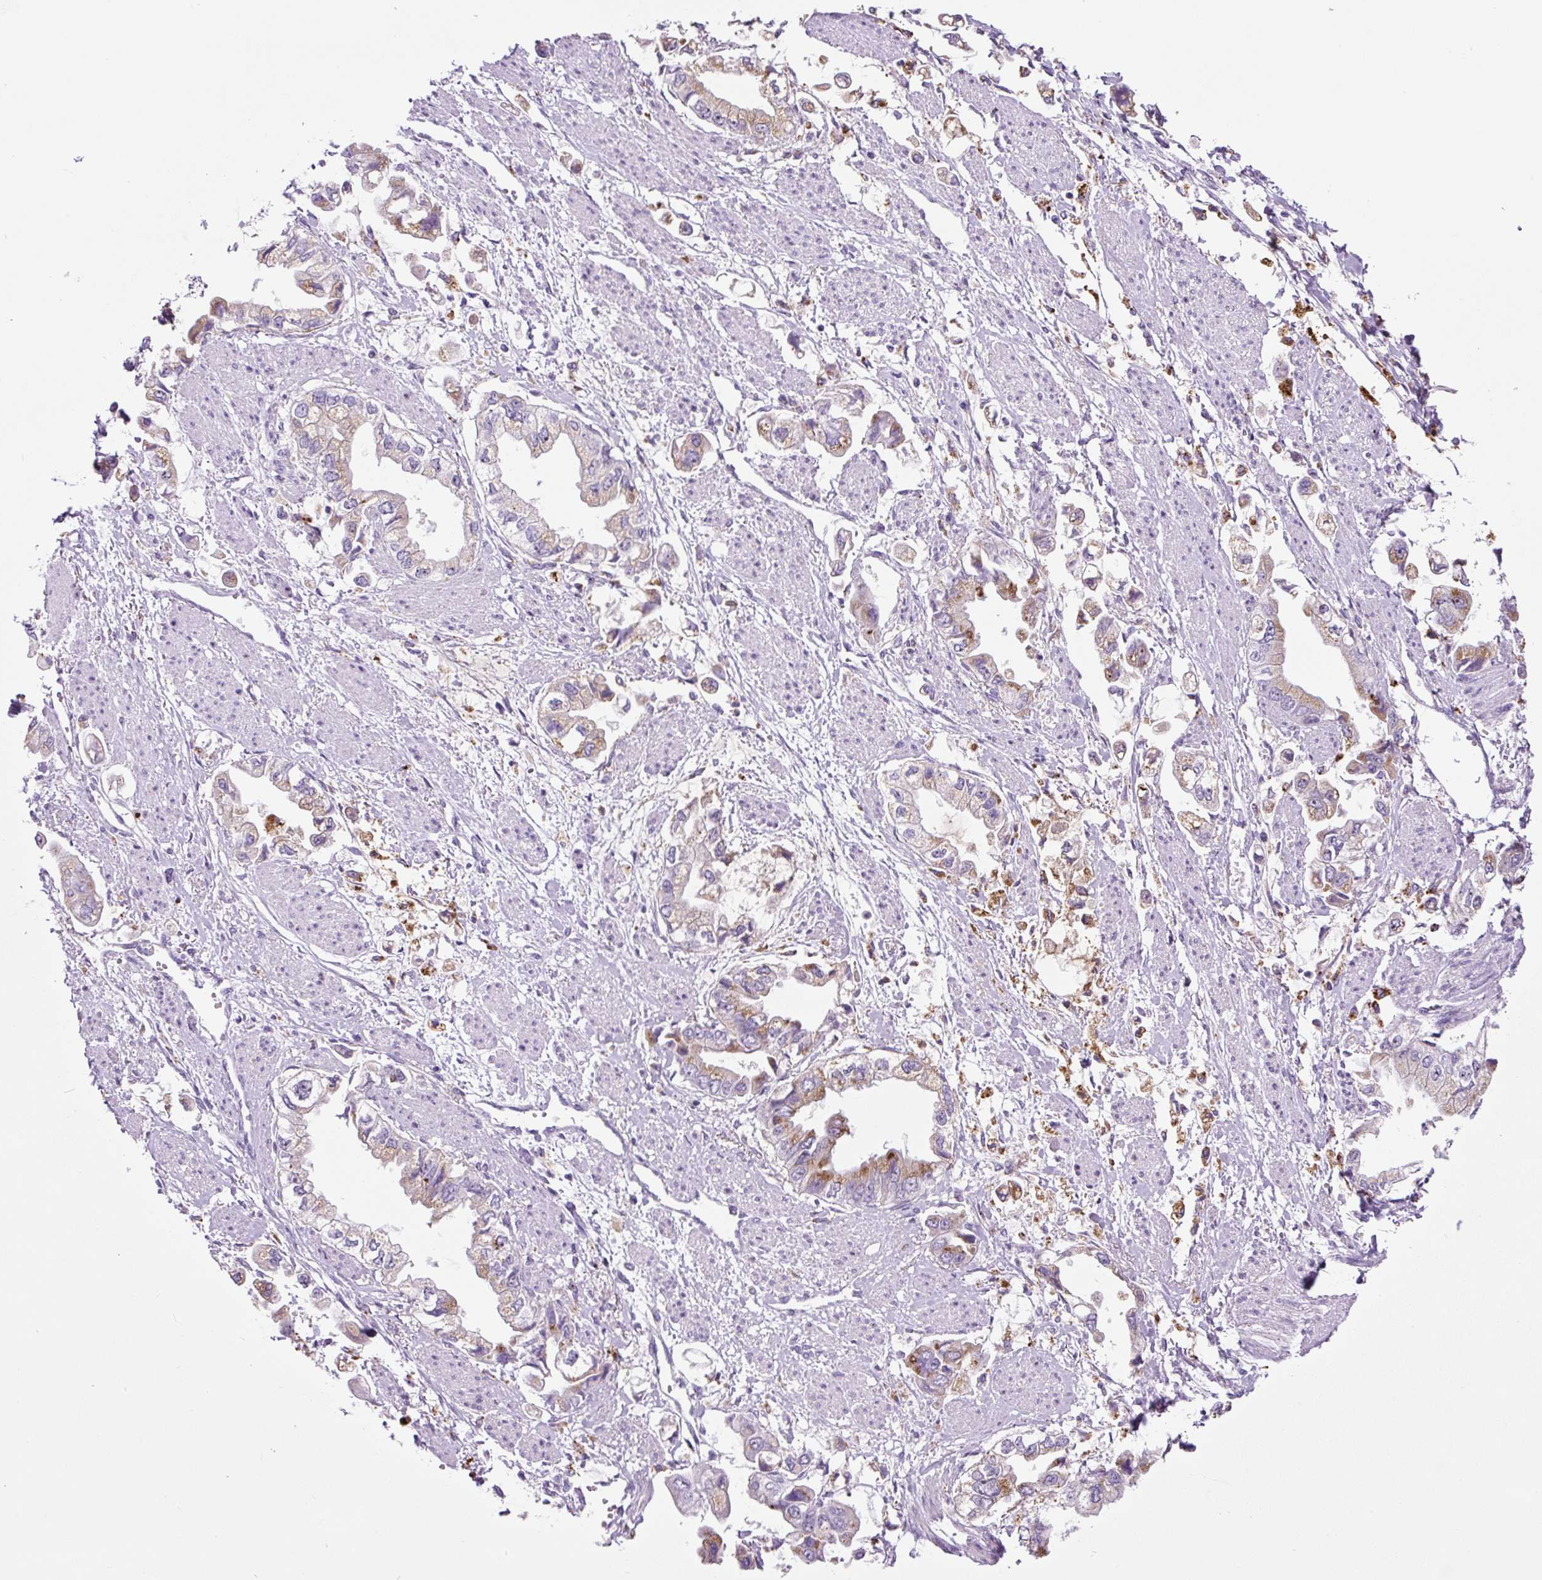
{"staining": {"intensity": "moderate", "quantity": "25%-75%", "location": "cytoplasmic/membranous"}, "tissue": "stomach cancer", "cell_type": "Tumor cells", "image_type": "cancer", "snomed": [{"axis": "morphology", "description": "Adenocarcinoma, NOS"}, {"axis": "topography", "description": "Stomach"}], "caption": "Human adenocarcinoma (stomach) stained for a protein (brown) demonstrates moderate cytoplasmic/membranous positive positivity in about 25%-75% of tumor cells.", "gene": "LCN10", "patient": {"sex": "male", "age": 62}}